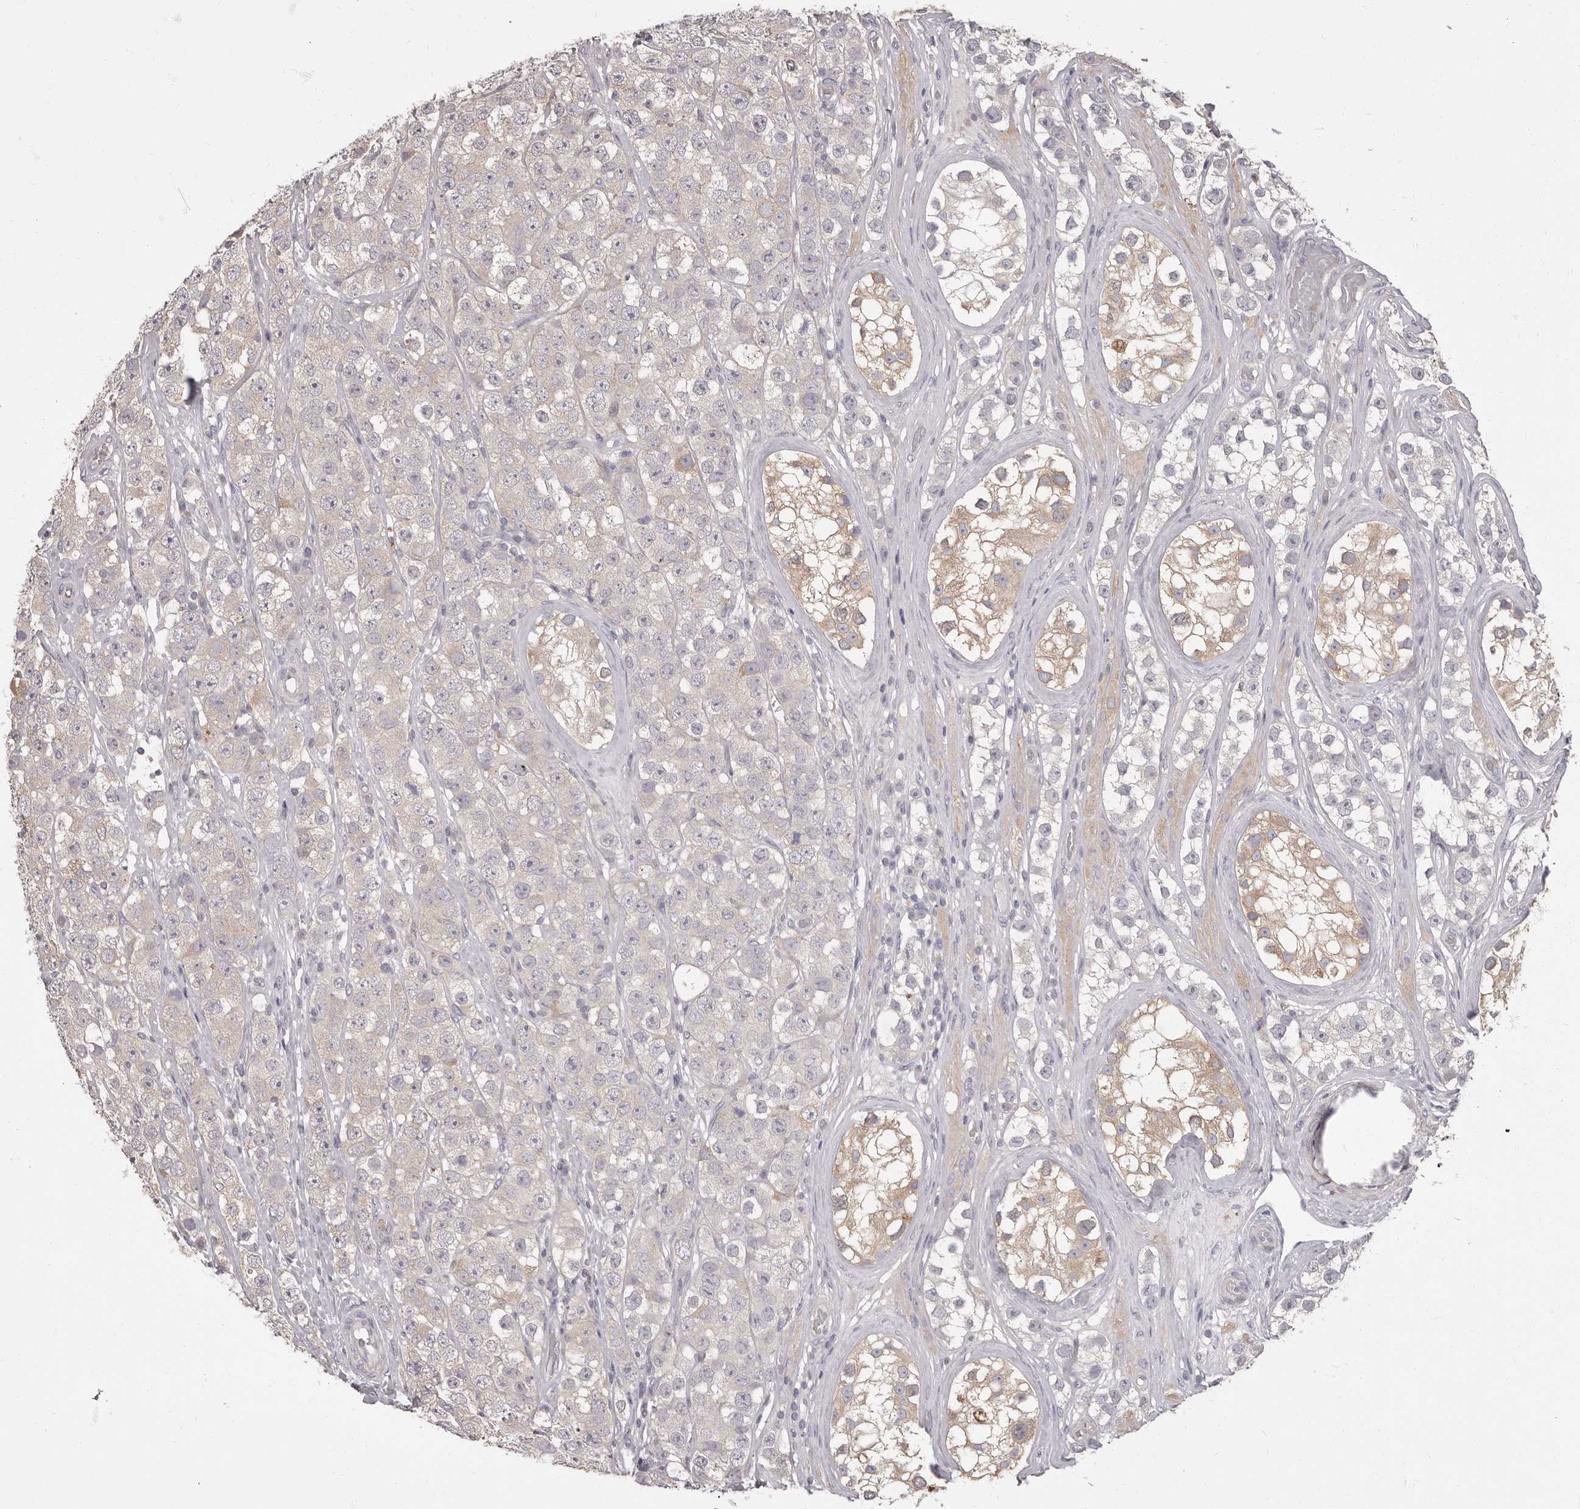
{"staining": {"intensity": "negative", "quantity": "none", "location": "none"}, "tissue": "testis cancer", "cell_type": "Tumor cells", "image_type": "cancer", "snomed": [{"axis": "morphology", "description": "Seminoma, NOS"}, {"axis": "topography", "description": "Testis"}], "caption": "Testis cancer (seminoma) was stained to show a protein in brown. There is no significant expression in tumor cells.", "gene": "APEH", "patient": {"sex": "male", "age": 28}}